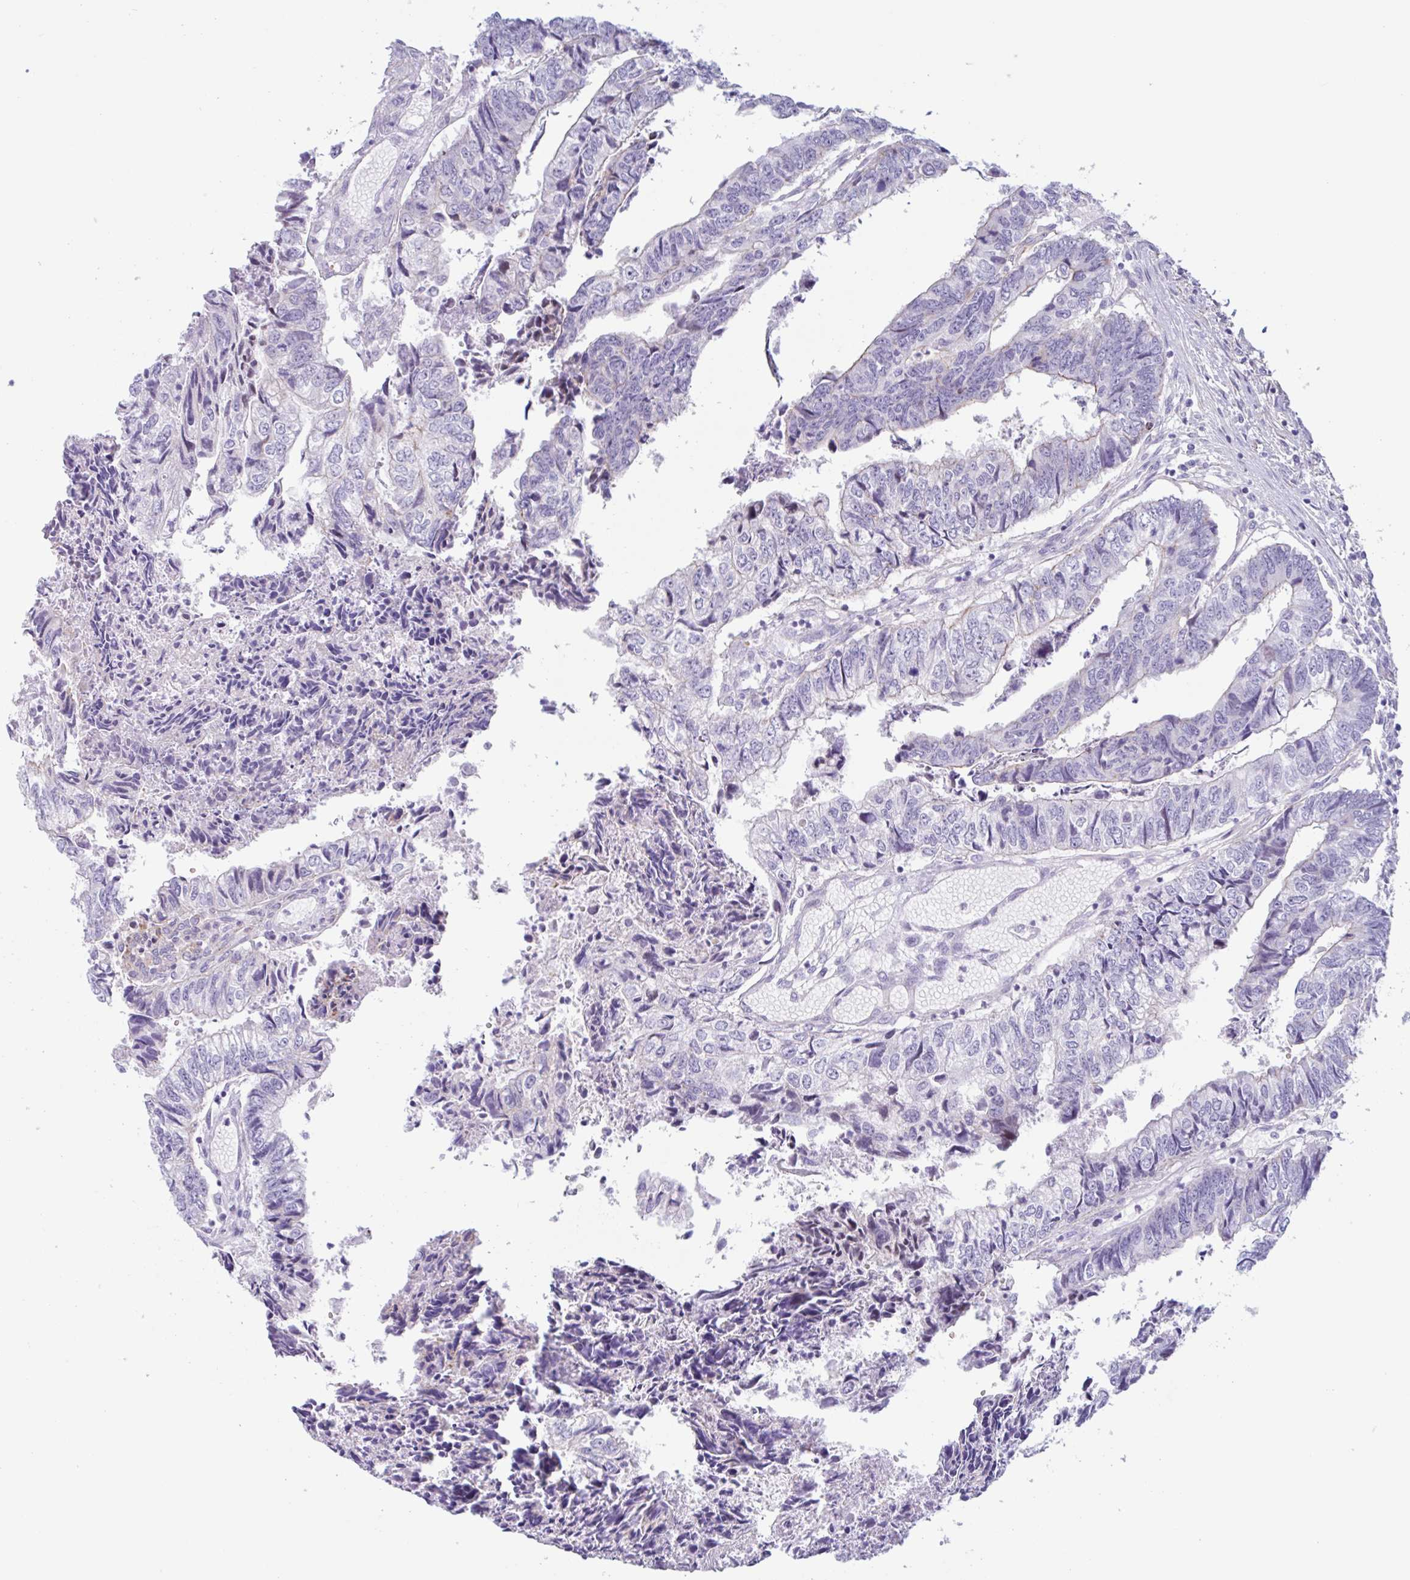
{"staining": {"intensity": "negative", "quantity": "none", "location": "none"}, "tissue": "colorectal cancer", "cell_type": "Tumor cells", "image_type": "cancer", "snomed": [{"axis": "morphology", "description": "Adenocarcinoma, NOS"}, {"axis": "topography", "description": "Colon"}], "caption": "Image shows no protein positivity in tumor cells of colorectal cancer (adenocarcinoma) tissue.", "gene": "MYH10", "patient": {"sex": "male", "age": 86}}